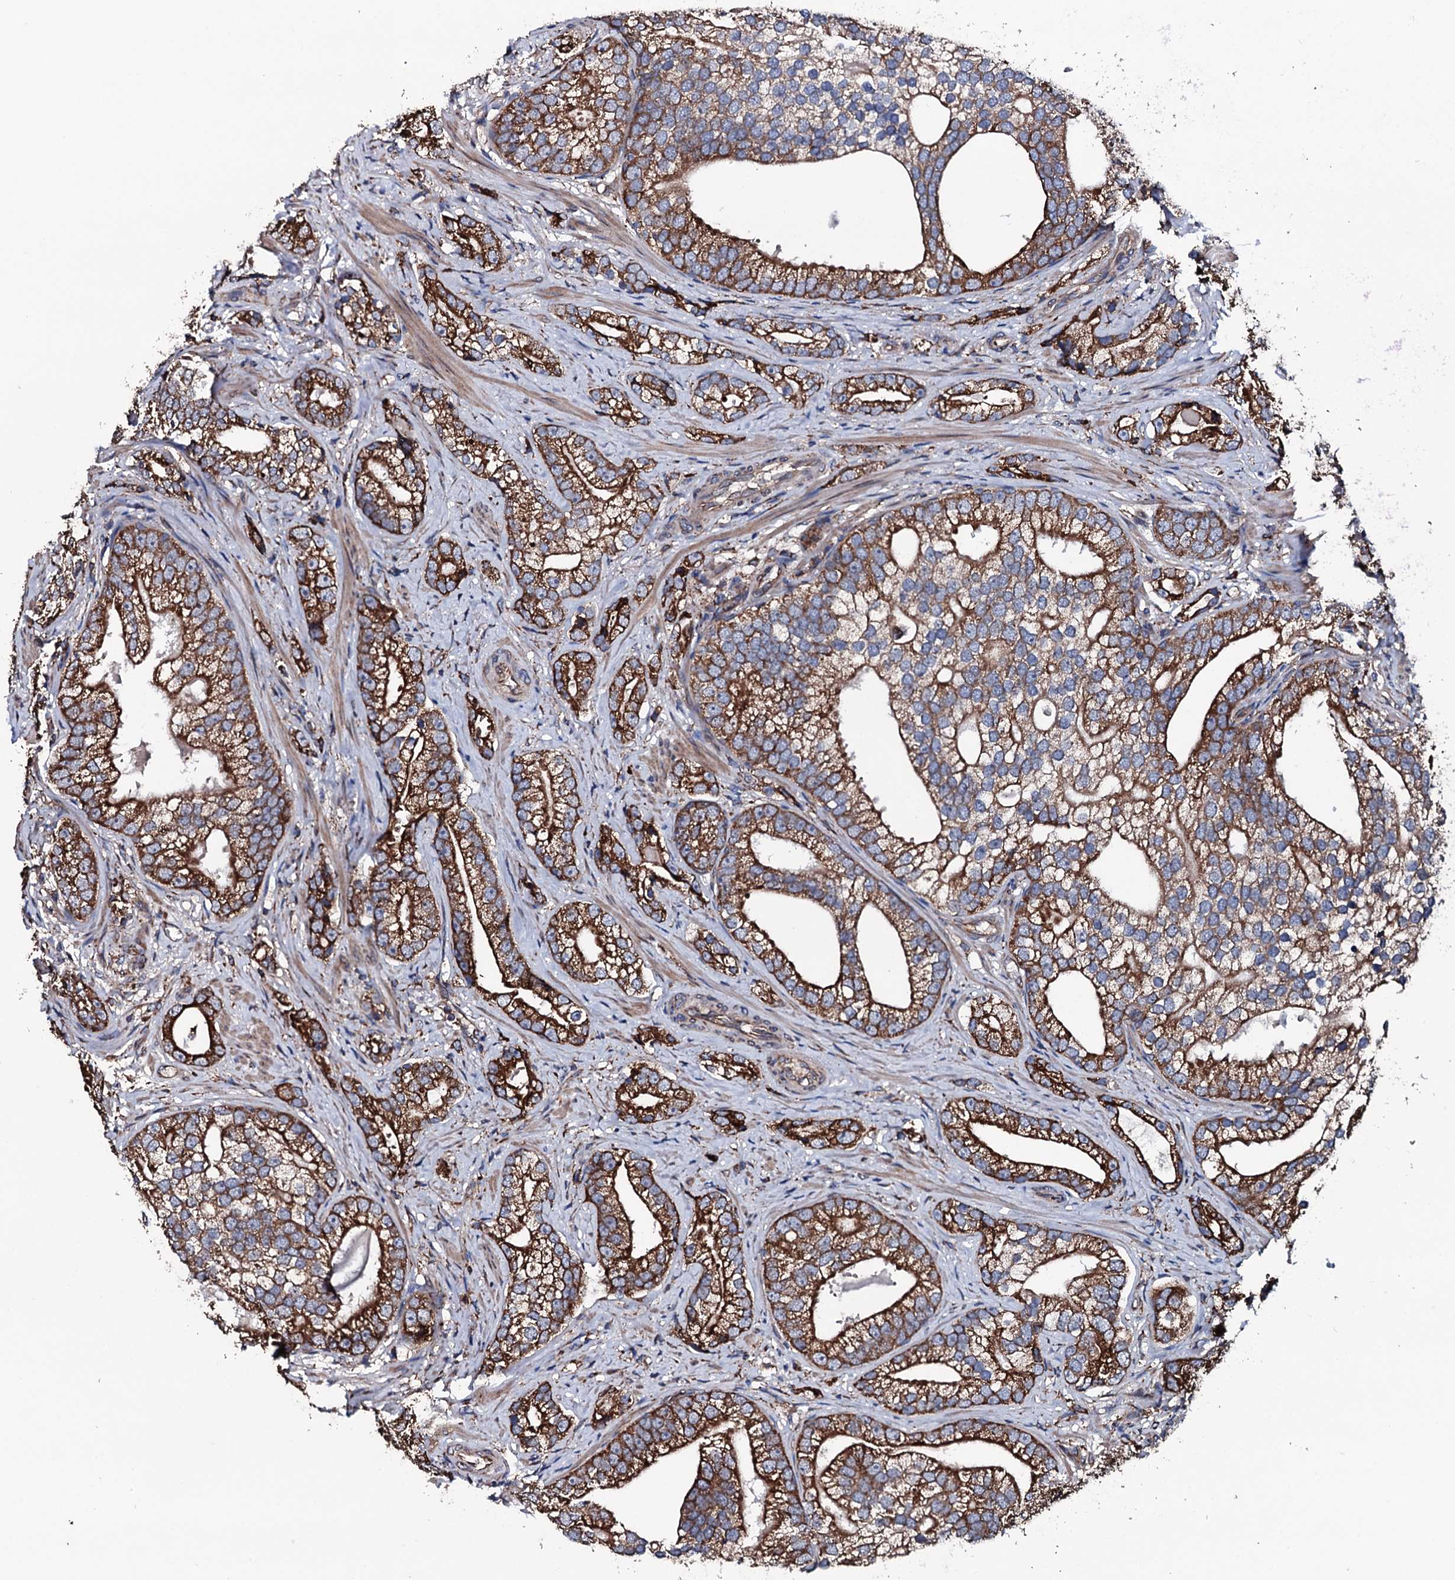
{"staining": {"intensity": "strong", "quantity": ">75%", "location": "cytoplasmic/membranous"}, "tissue": "prostate cancer", "cell_type": "Tumor cells", "image_type": "cancer", "snomed": [{"axis": "morphology", "description": "Adenocarcinoma, High grade"}, {"axis": "topography", "description": "Prostate"}], "caption": "Immunohistochemistry (IHC) micrograph of neoplastic tissue: human prostate cancer stained using immunohistochemistry (IHC) shows high levels of strong protein expression localized specifically in the cytoplasmic/membranous of tumor cells, appearing as a cytoplasmic/membranous brown color.", "gene": "RAB12", "patient": {"sex": "male", "age": 75}}